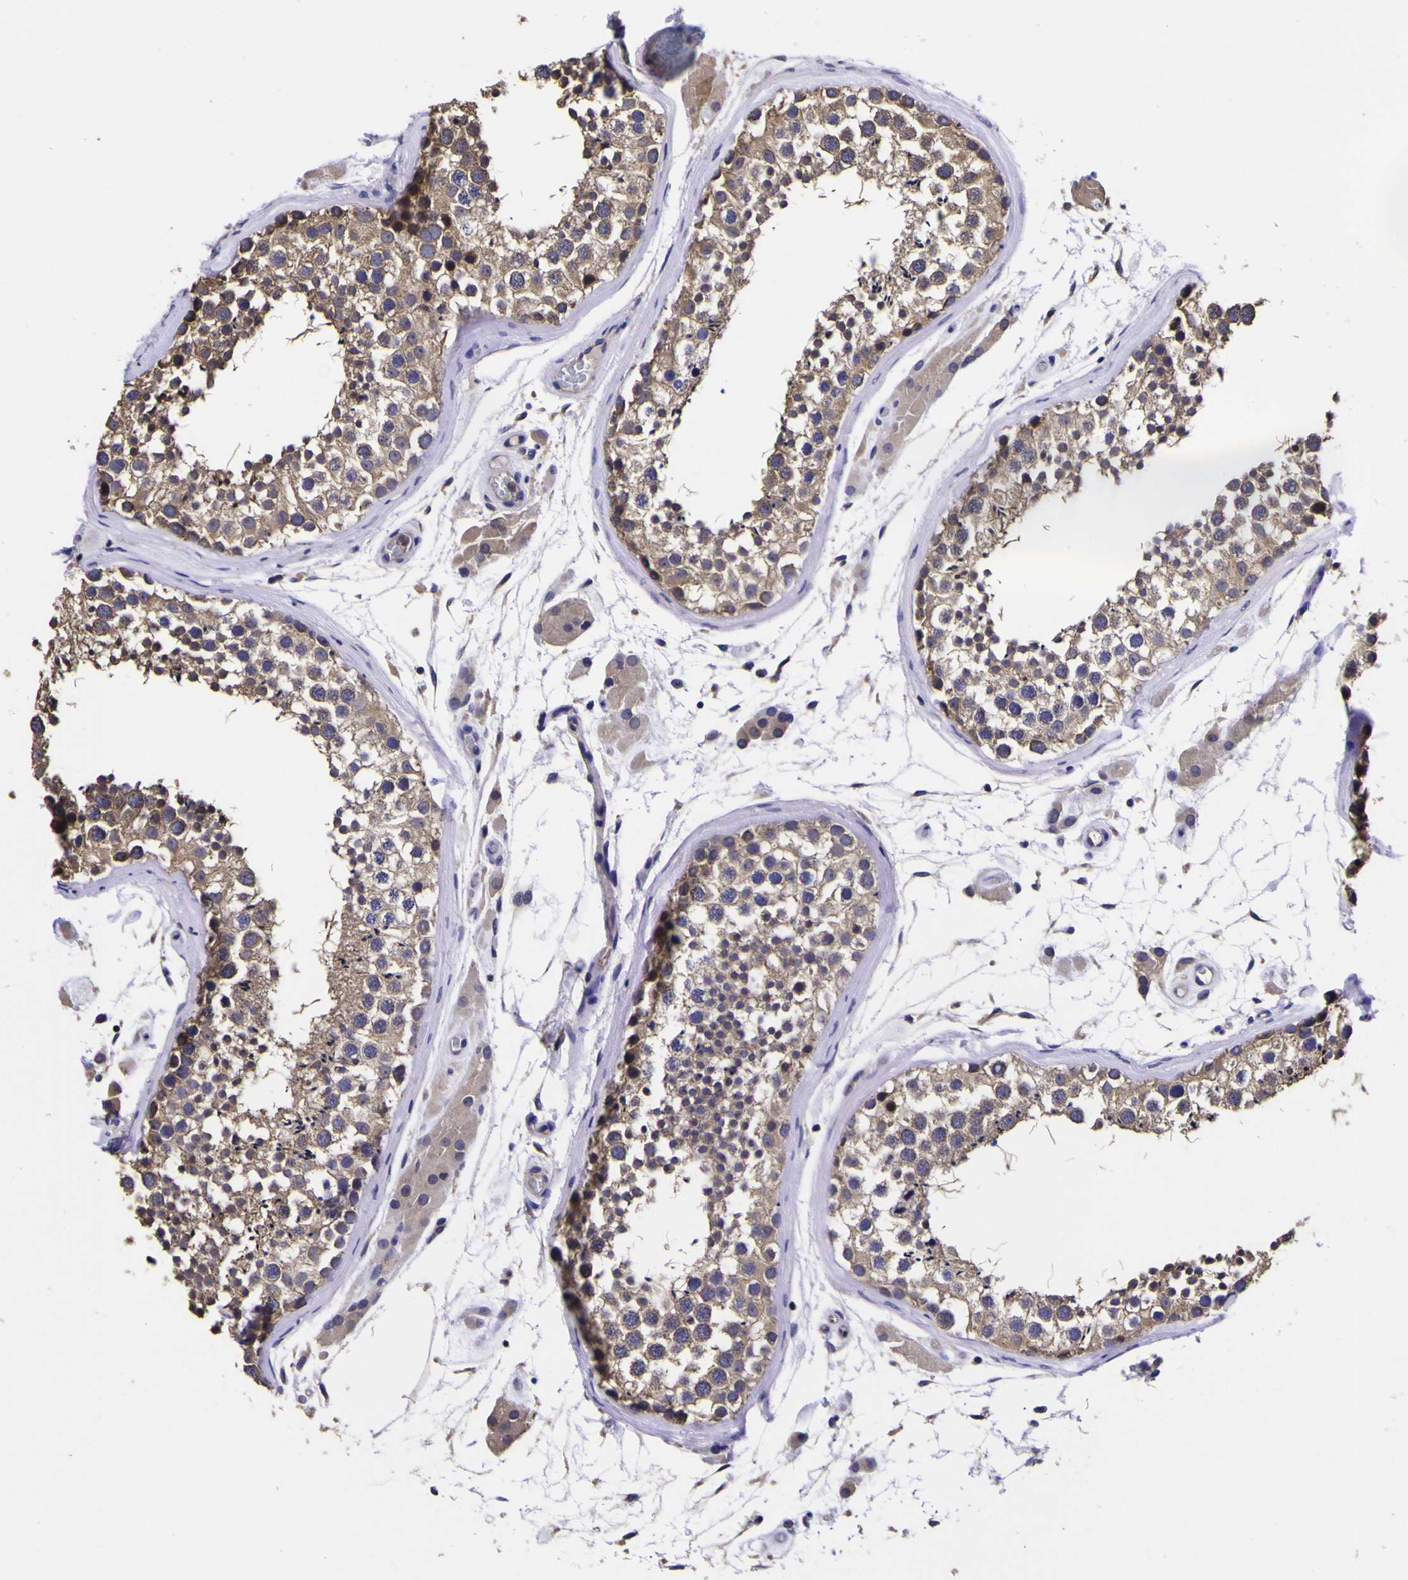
{"staining": {"intensity": "weak", "quantity": ">75%", "location": "cytoplasmic/membranous"}, "tissue": "testis", "cell_type": "Cells in seminiferous ducts", "image_type": "normal", "snomed": [{"axis": "morphology", "description": "Normal tissue, NOS"}, {"axis": "topography", "description": "Testis"}], "caption": "Cells in seminiferous ducts demonstrate low levels of weak cytoplasmic/membranous expression in about >75% of cells in normal human testis. (DAB IHC with brightfield microscopy, high magnification).", "gene": "MAPK14", "patient": {"sex": "male", "age": 46}}